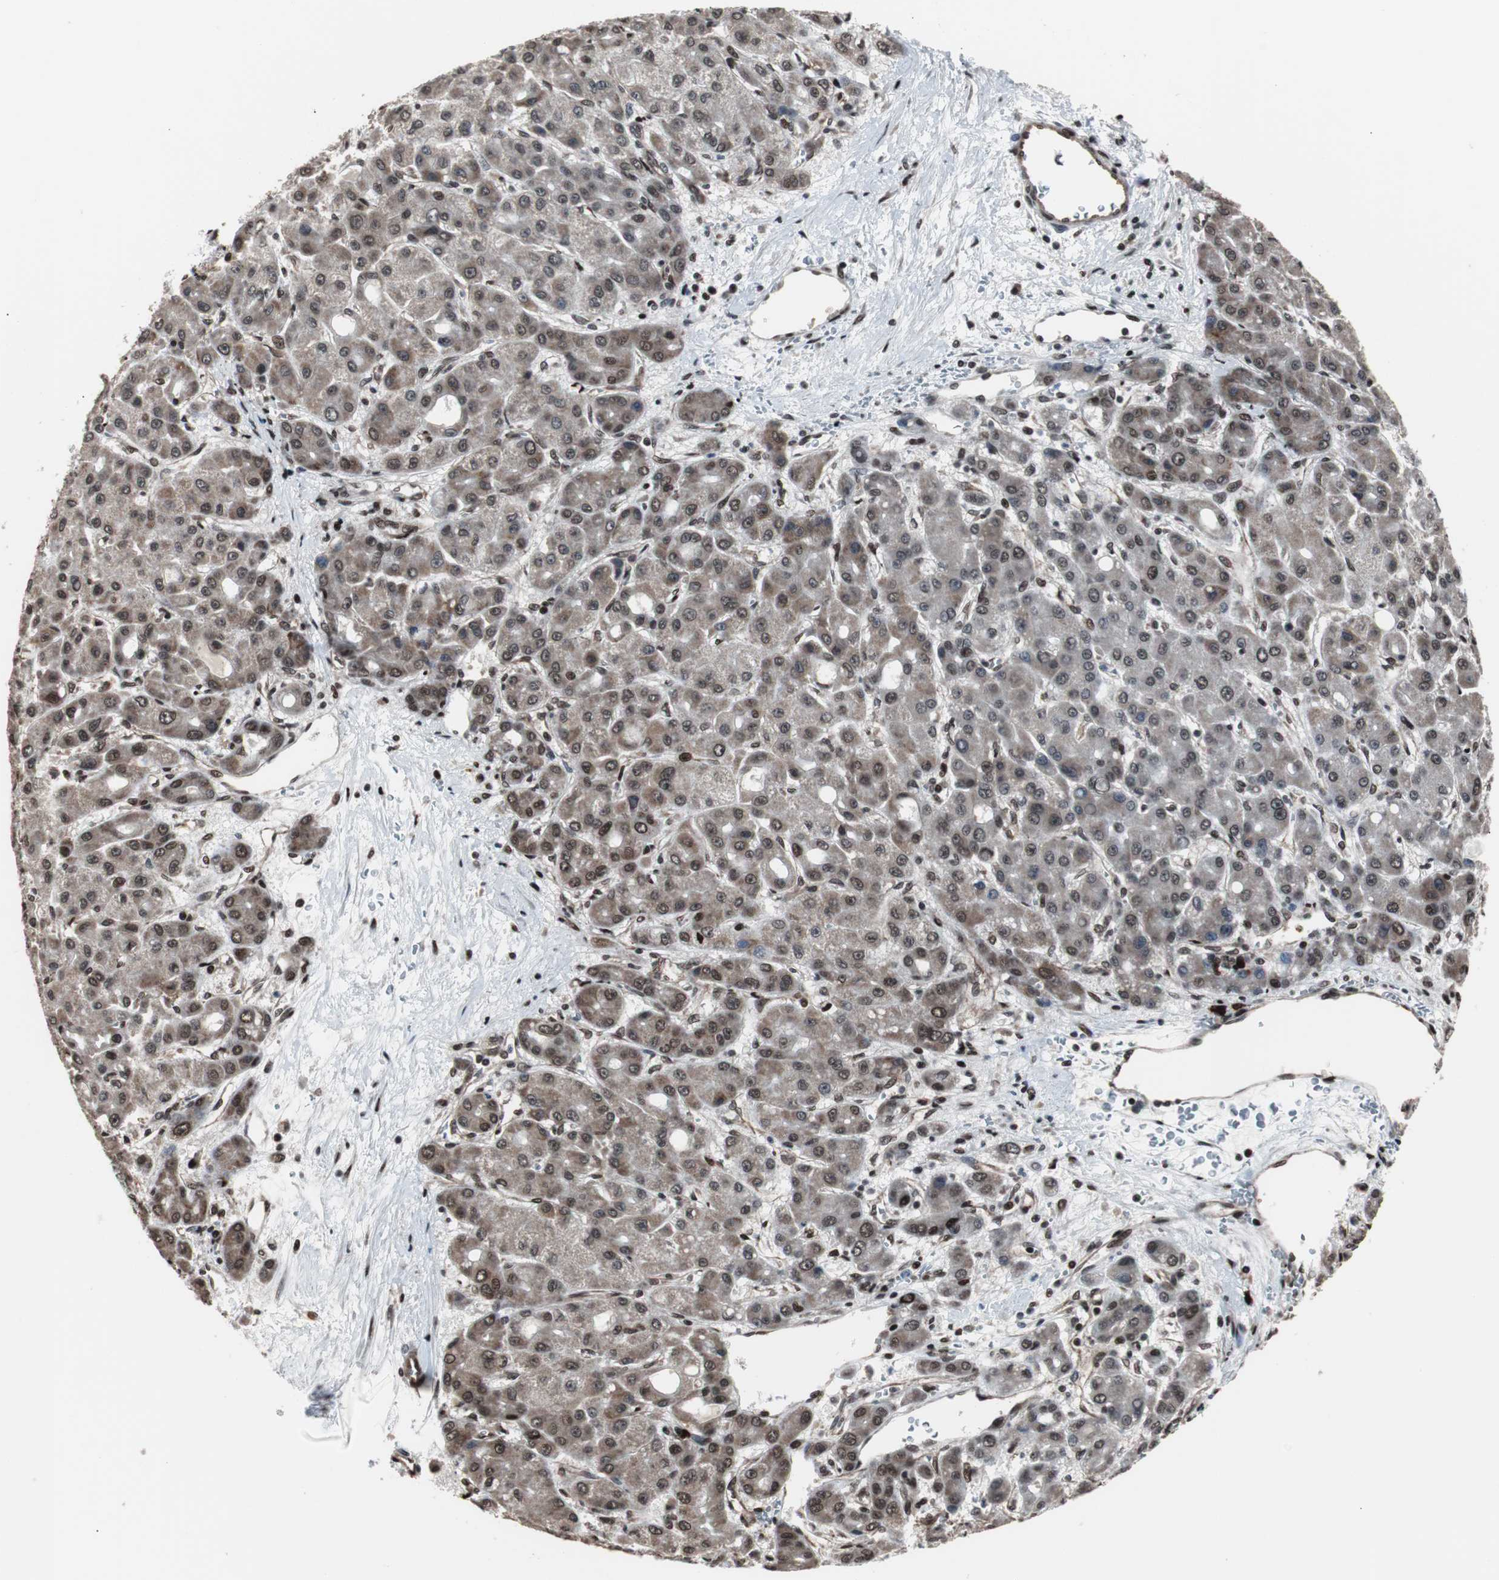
{"staining": {"intensity": "moderate", "quantity": "25%-75%", "location": "cytoplasmic/membranous,nuclear"}, "tissue": "liver cancer", "cell_type": "Tumor cells", "image_type": "cancer", "snomed": [{"axis": "morphology", "description": "Carcinoma, Hepatocellular, NOS"}, {"axis": "topography", "description": "Liver"}], "caption": "IHC of human liver cancer reveals medium levels of moderate cytoplasmic/membranous and nuclear staining in approximately 25%-75% of tumor cells. Immunohistochemistry (ihc) stains the protein of interest in brown and the nuclei are stained blue.", "gene": "POGZ", "patient": {"sex": "male", "age": 55}}